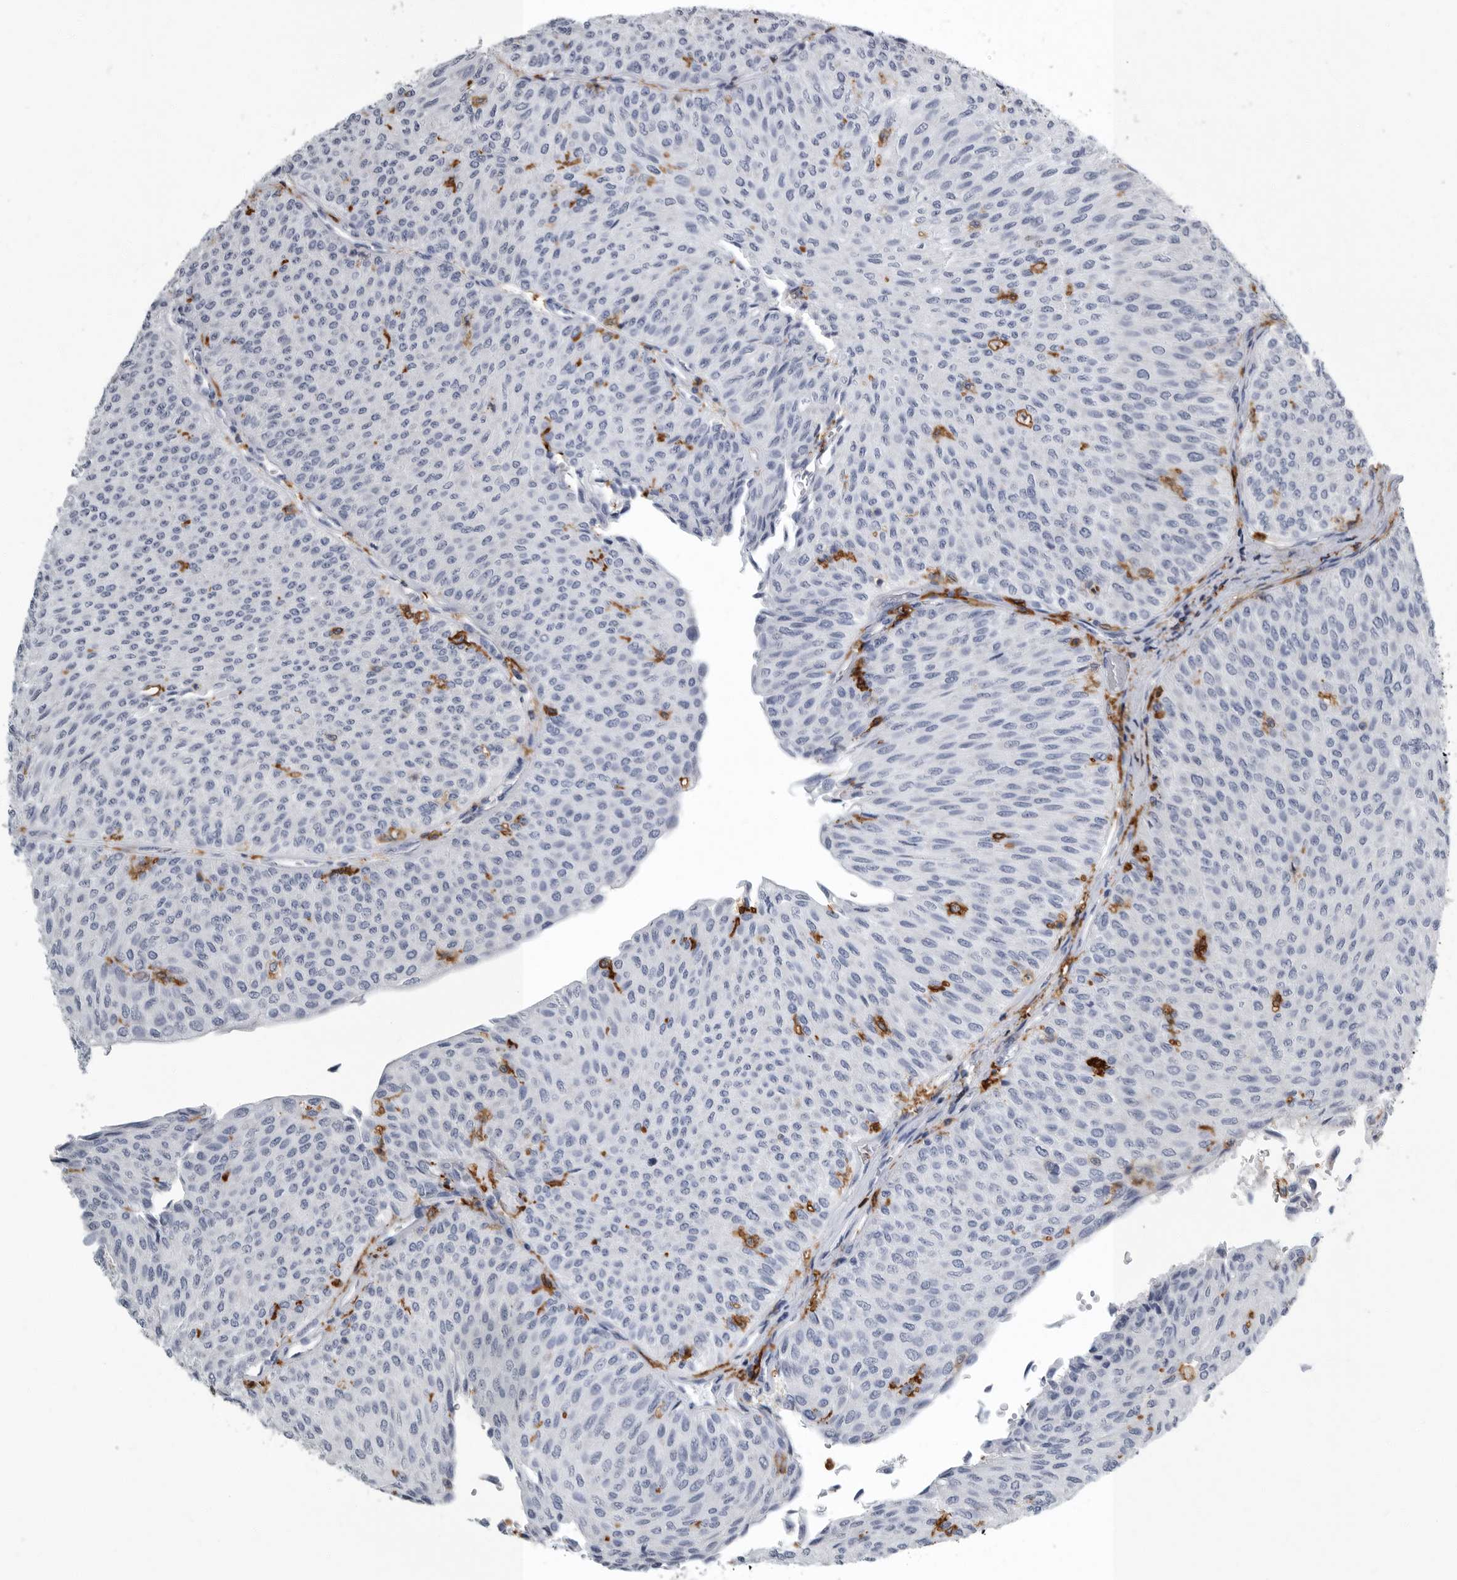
{"staining": {"intensity": "negative", "quantity": "none", "location": "none"}, "tissue": "urothelial cancer", "cell_type": "Tumor cells", "image_type": "cancer", "snomed": [{"axis": "morphology", "description": "Urothelial carcinoma, Low grade"}, {"axis": "topography", "description": "Urinary bladder"}], "caption": "DAB (3,3'-diaminobenzidine) immunohistochemical staining of human low-grade urothelial carcinoma exhibits no significant positivity in tumor cells. (Stains: DAB (3,3'-diaminobenzidine) immunohistochemistry (IHC) with hematoxylin counter stain, Microscopy: brightfield microscopy at high magnification).", "gene": "FCER1G", "patient": {"sex": "male", "age": 78}}